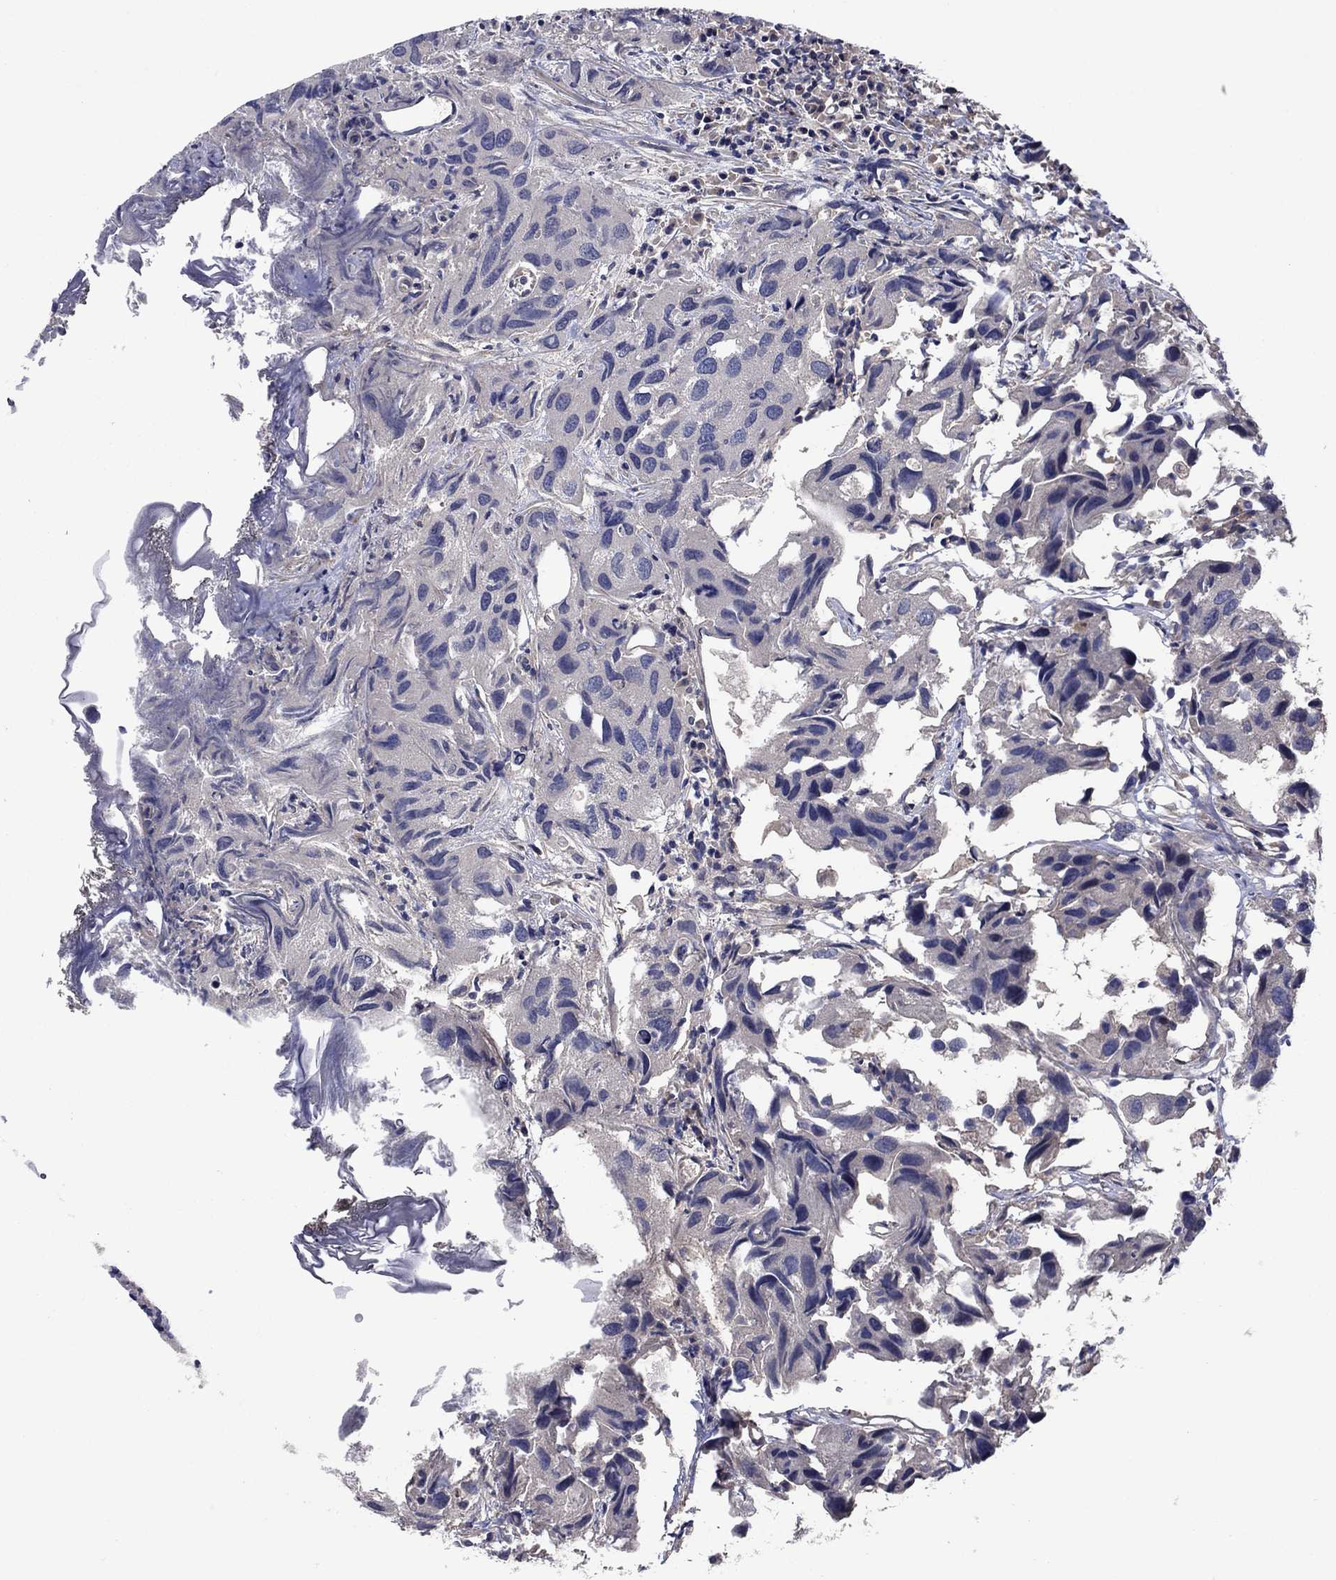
{"staining": {"intensity": "negative", "quantity": "none", "location": "none"}, "tissue": "urothelial cancer", "cell_type": "Tumor cells", "image_type": "cancer", "snomed": [{"axis": "morphology", "description": "Urothelial carcinoma, High grade"}, {"axis": "topography", "description": "Urinary bladder"}], "caption": "Photomicrograph shows no protein expression in tumor cells of urothelial cancer tissue. The staining was performed using DAB (3,3'-diaminobenzidine) to visualize the protein expression in brown, while the nuclei were stained in blue with hematoxylin (Magnification: 20x).", "gene": "MSRB1", "patient": {"sex": "male", "age": 79}}